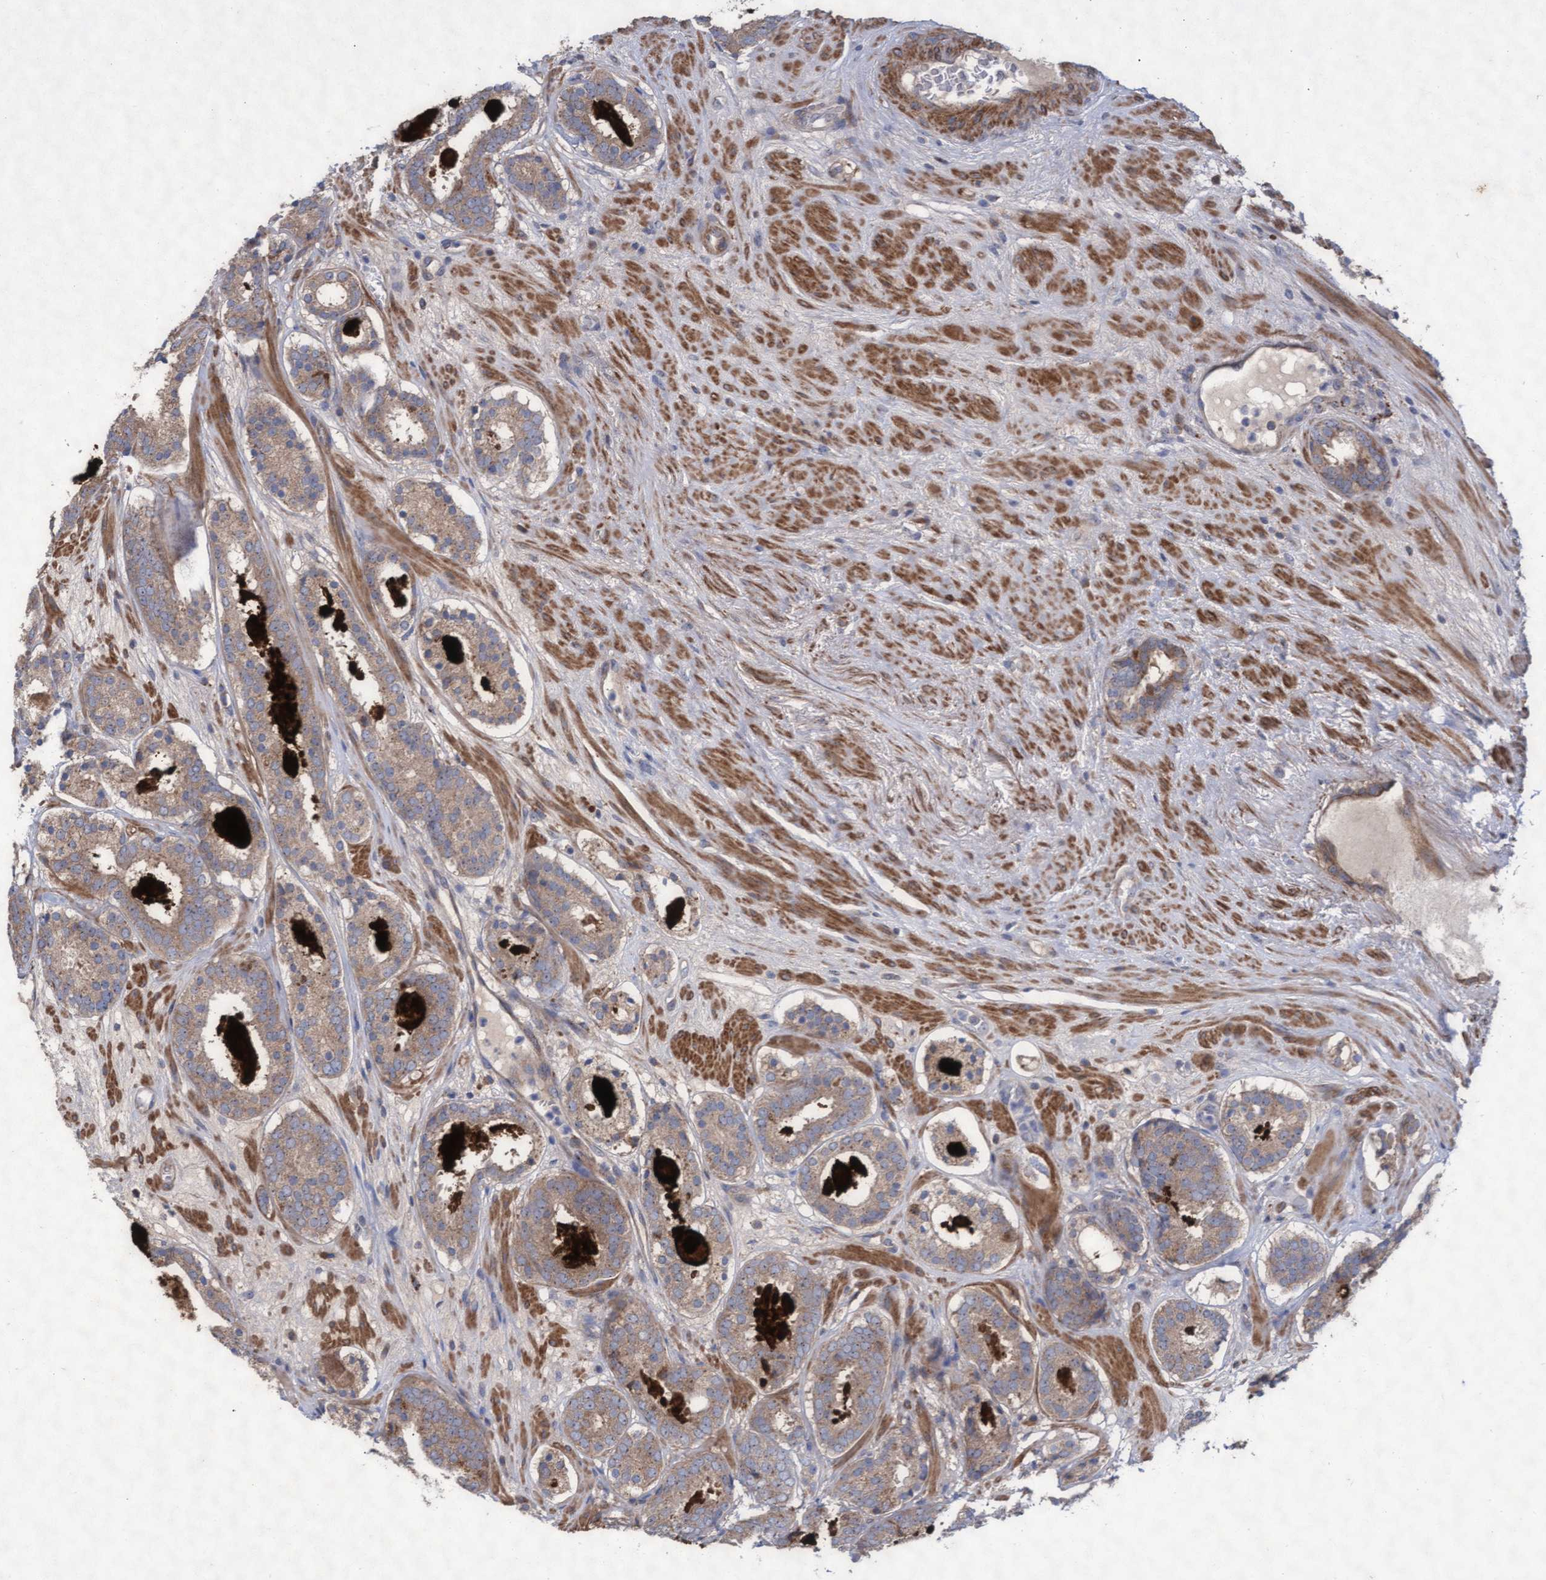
{"staining": {"intensity": "weak", "quantity": ">75%", "location": "cytoplasmic/membranous"}, "tissue": "prostate cancer", "cell_type": "Tumor cells", "image_type": "cancer", "snomed": [{"axis": "morphology", "description": "Adenocarcinoma, Low grade"}, {"axis": "topography", "description": "Prostate"}], "caption": "The micrograph reveals immunohistochemical staining of prostate cancer (low-grade adenocarcinoma). There is weak cytoplasmic/membranous staining is present in about >75% of tumor cells. Ihc stains the protein of interest in brown and the nuclei are stained blue.", "gene": "ABCF2", "patient": {"sex": "male", "age": 69}}